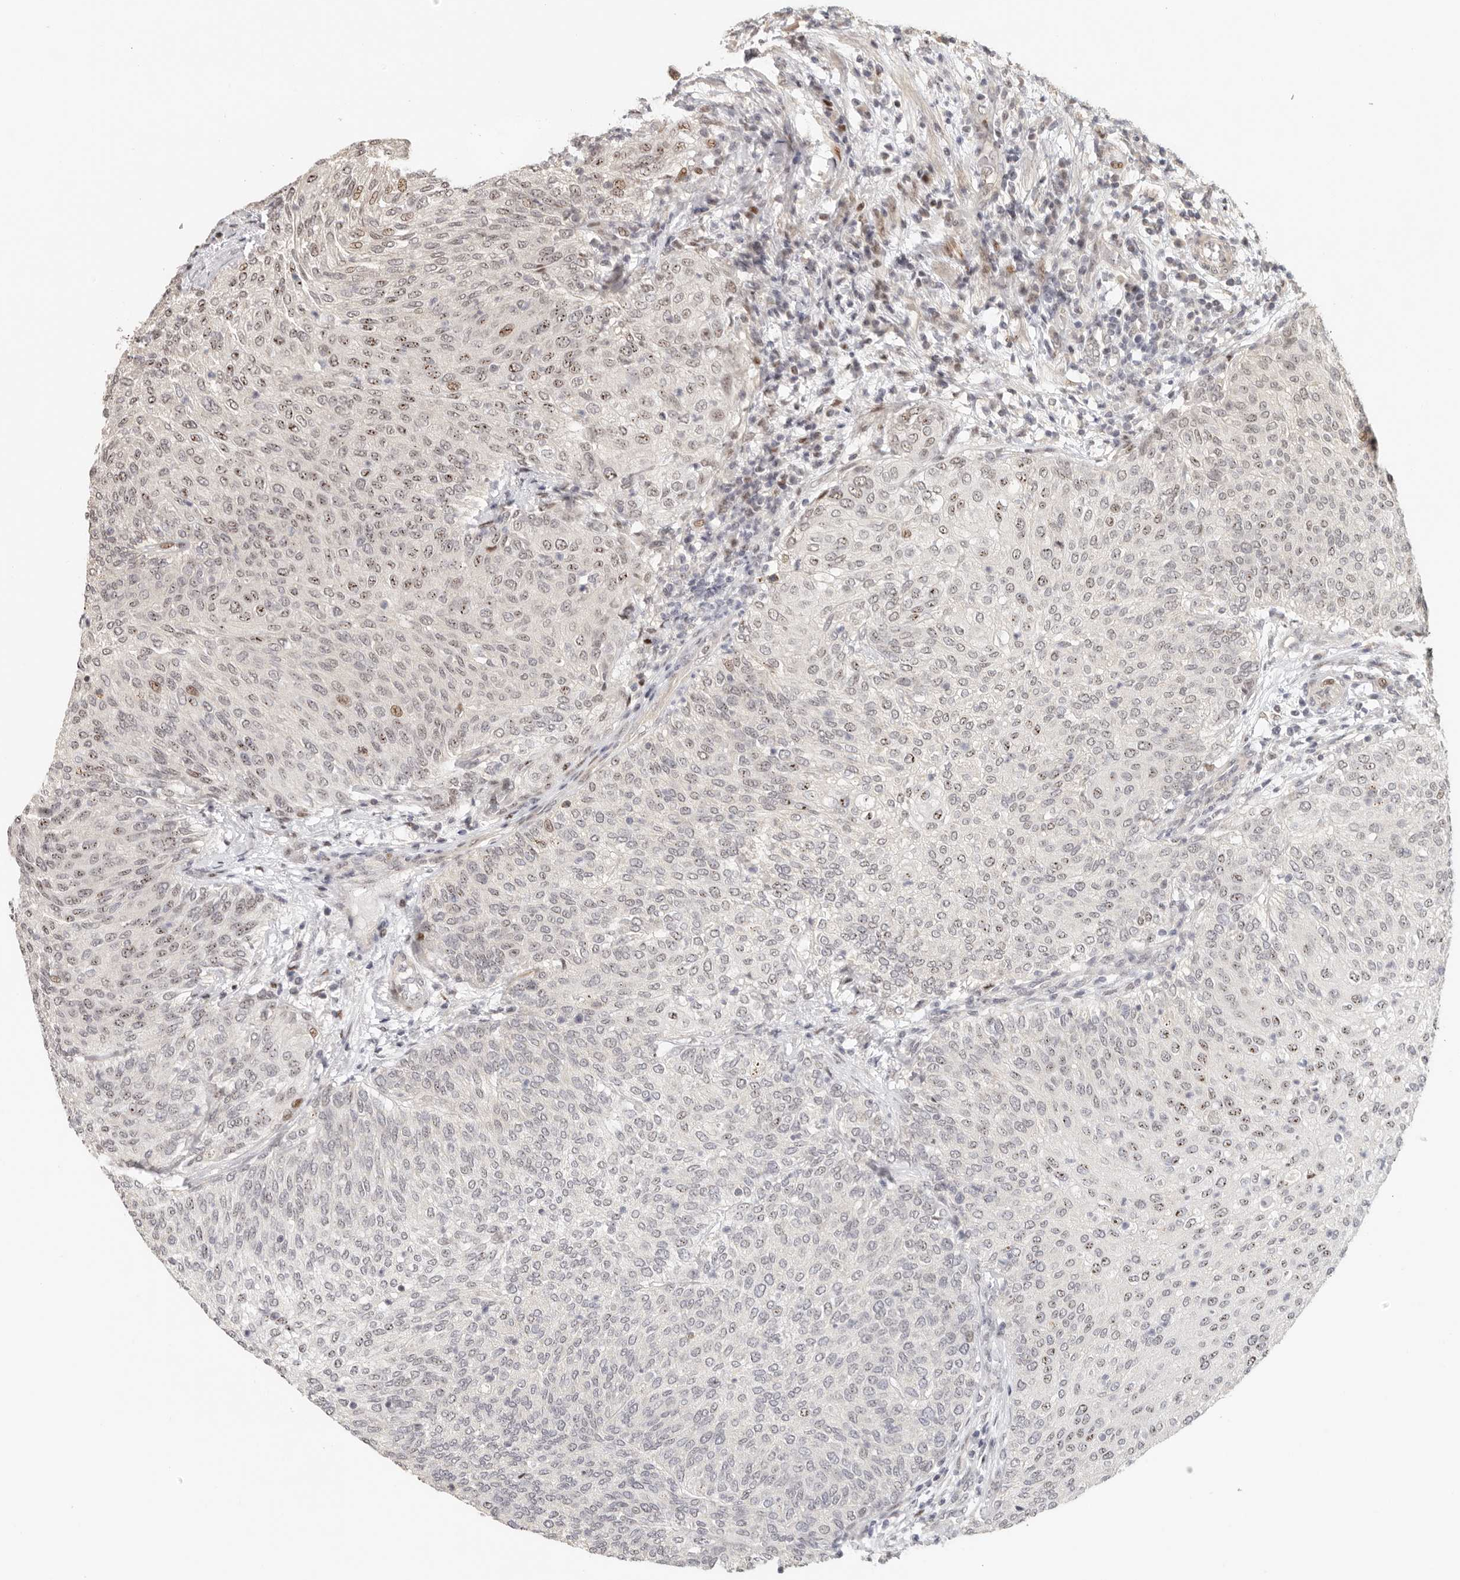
{"staining": {"intensity": "weak", "quantity": "25%-75%", "location": "nuclear"}, "tissue": "urothelial cancer", "cell_type": "Tumor cells", "image_type": "cancer", "snomed": [{"axis": "morphology", "description": "Urothelial carcinoma, Low grade"}, {"axis": "topography", "description": "Urinary bladder"}], "caption": "Immunohistochemical staining of low-grade urothelial carcinoma displays low levels of weak nuclear staining in approximately 25%-75% of tumor cells.", "gene": "GPBP1L1", "patient": {"sex": "female", "age": 79}}